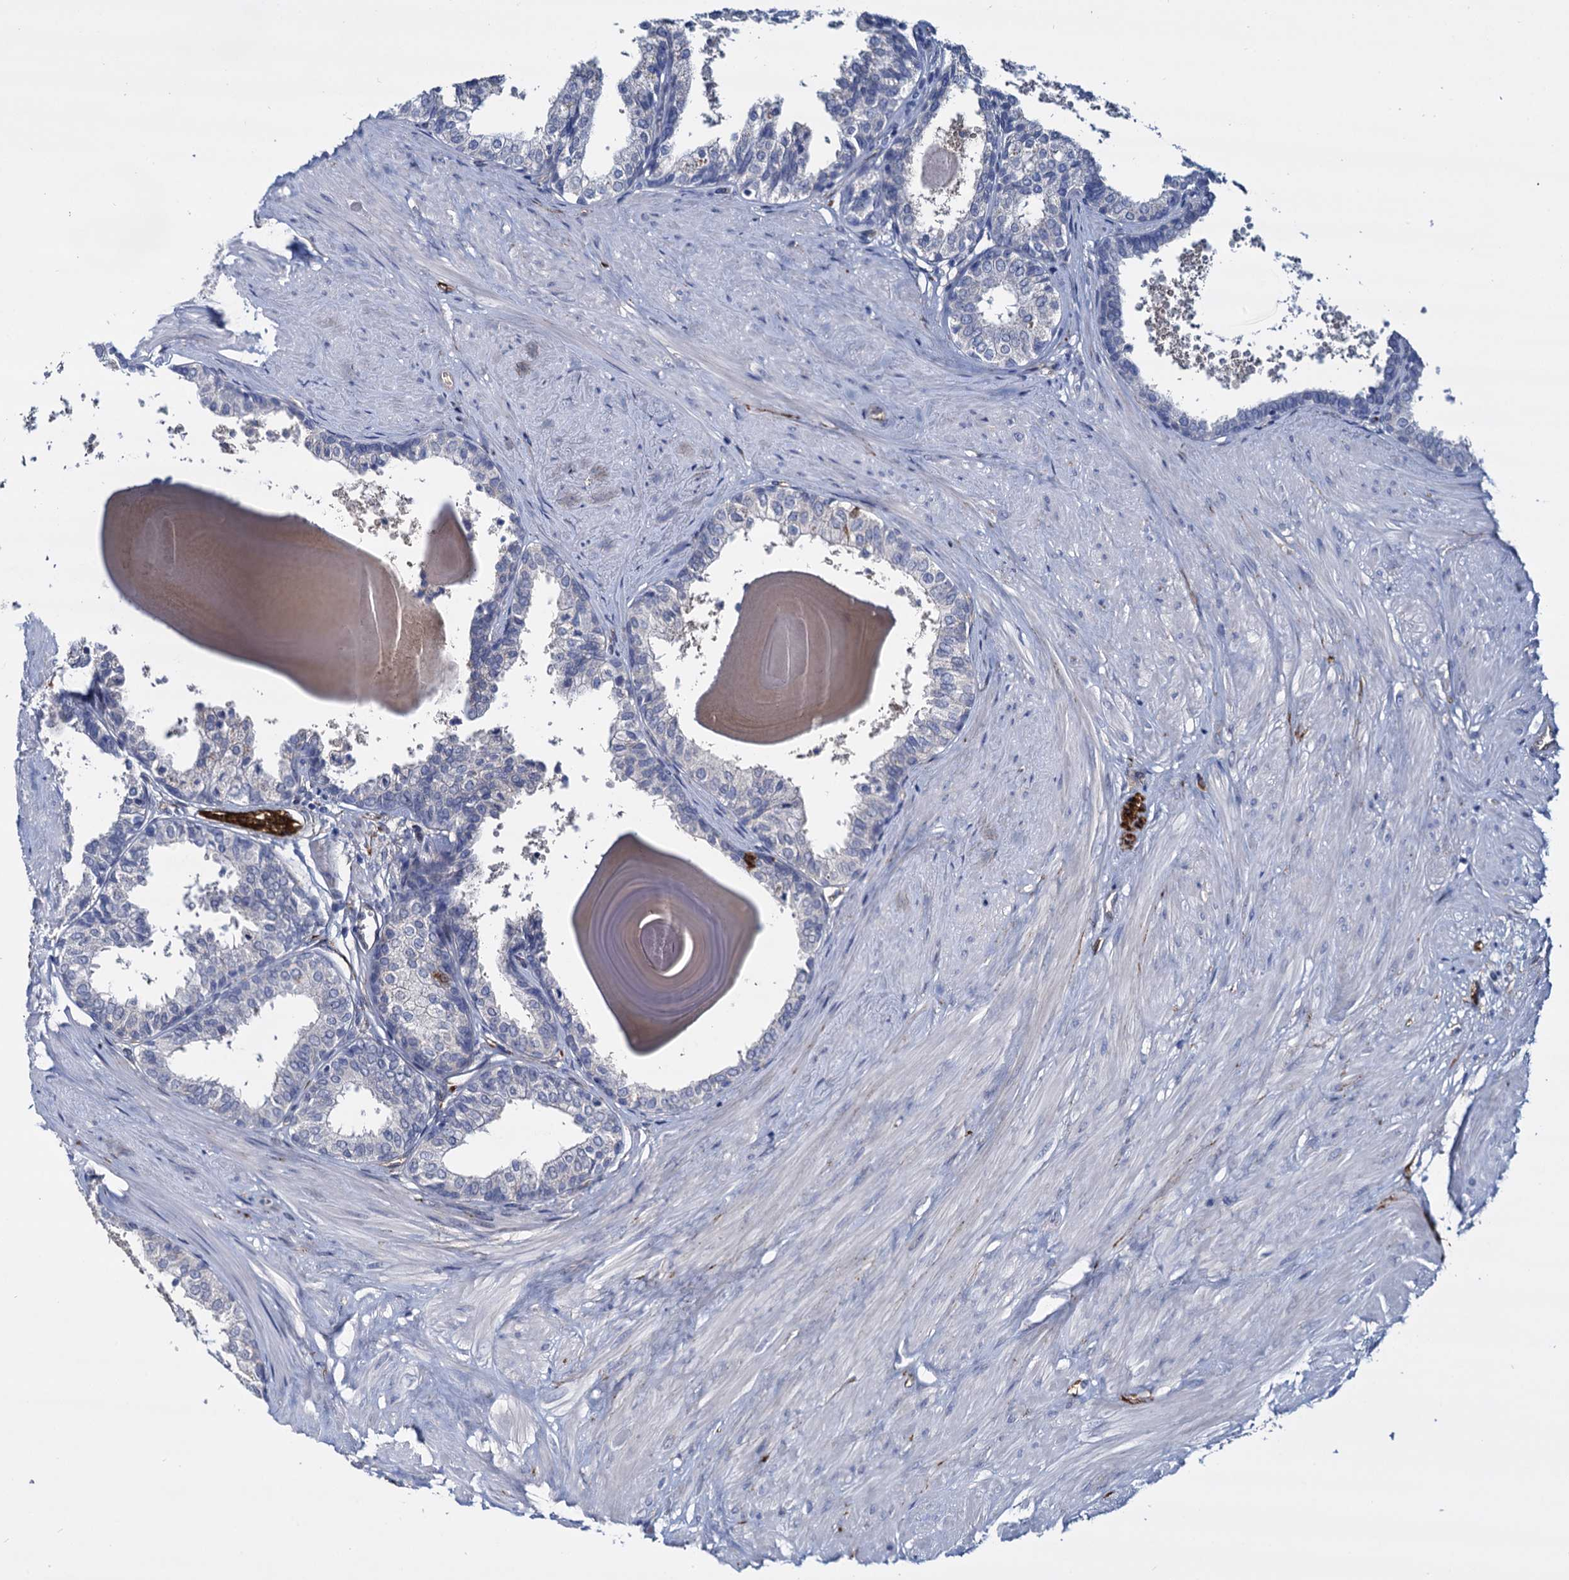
{"staining": {"intensity": "weak", "quantity": "<25%", "location": "cytoplasmic/membranous"}, "tissue": "prostate", "cell_type": "Glandular cells", "image_type": "normal", "snomed": [{"axis": "morphology", "description": "Normal tissue, NOS"}, {"axis": "topography", "description": "Prostate"}], "caption": "DAB immunohistochemical staining of unremarkable human prostate displays no significant positivity in glandular cells. (Brightfield microscopy of DAB immunohistochemistry (IHC) at high magnification).", "gene": "STXBP1", "patient": {"sex": "male", "age": 48}}